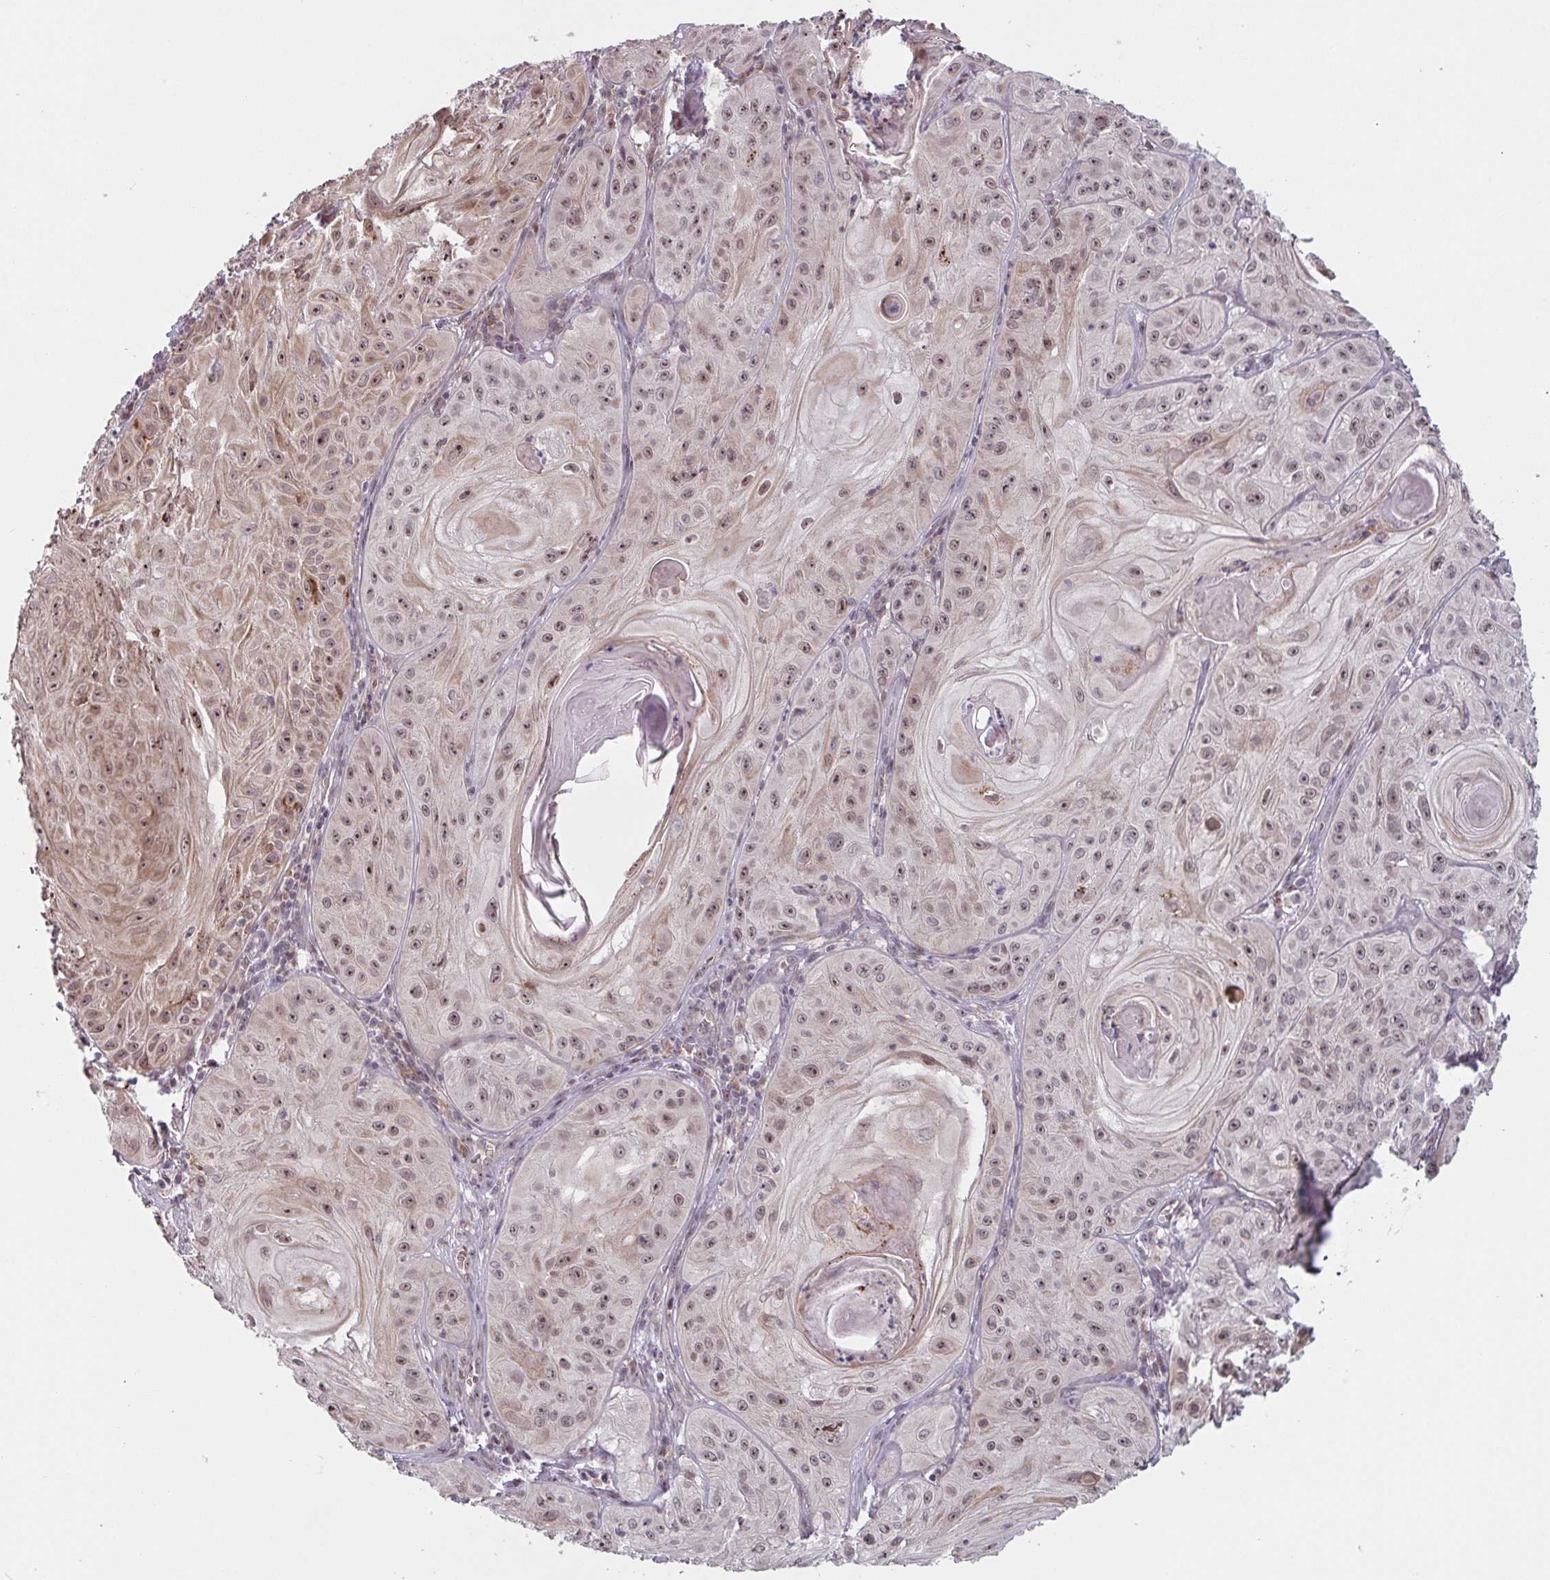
{"staining": {"intensity": "moderate", "quantity": ">75%", "location": "nuclear"}, "tissue": "skin cancer", "cell_type": "Tumor cells", "image_type": "cancer", "snomed": [{"axis": "morphology", "description": "Squamous cell carcinoma, NOS"}, {"axis": "topography", "description": "Skin"}], "caption": "DAB immunohistochemical staining of skin cancer (squamous cell carcinoma) reveals moderate nuclear protein expression in approximately >75% of tumor cells.", "gene": "NLRP13", "patient": {"sex": "male", "age": 85}}